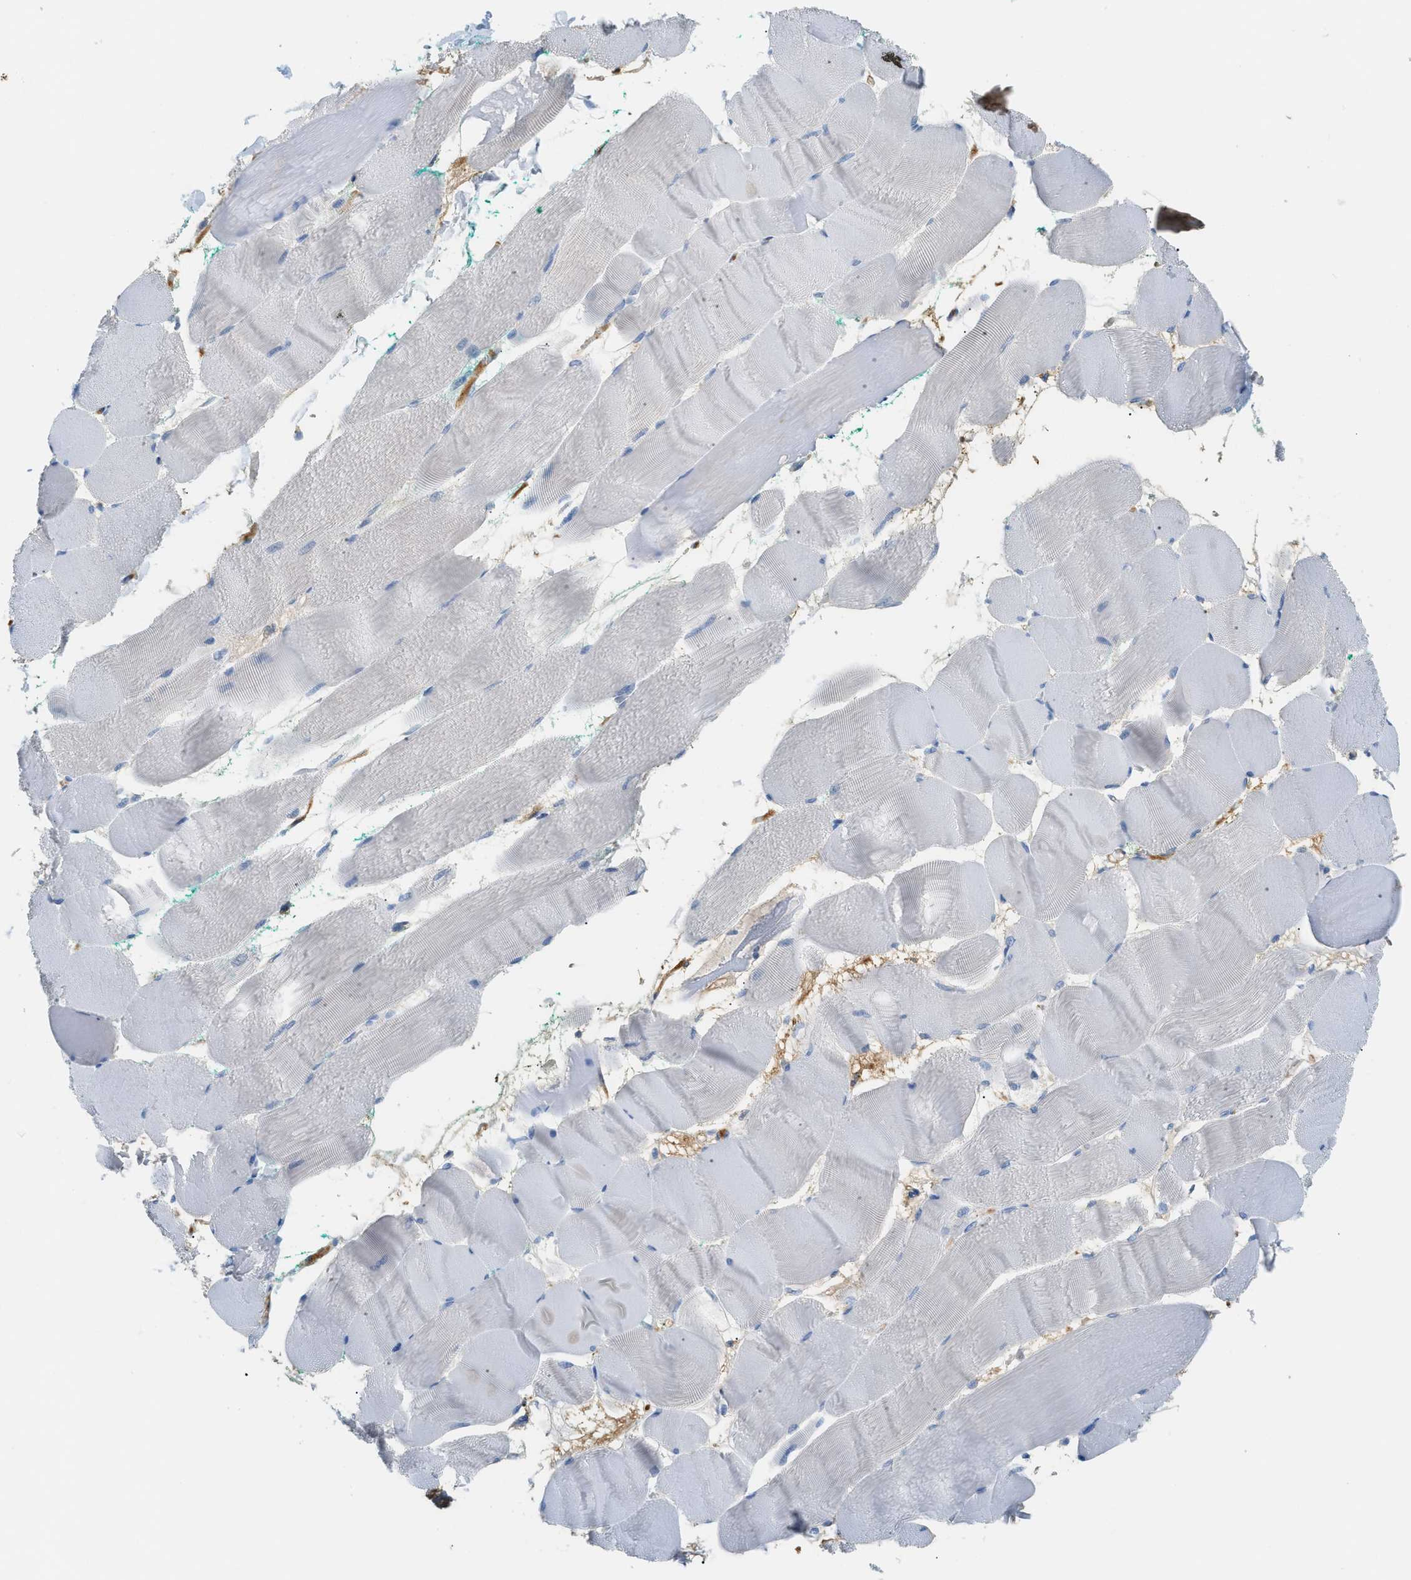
{"staining": {"intensity": "negative", "quantity": "none", "location": "none"}, "tissue": "skeletal muscle", "cell_type": "Myocytes", "image_type": "normal", "snomed": [{"axis": "morphology", "description": "Normal tissue, NOS"}, {"axis": "morphology", "description": "Squamous cell carcinoma, NOS"}, {"axis": "topography", "description": "Skeletal muscle"}], "caption": "Photomicrograph shows no significant protein expression in myocytes of benign skeletal muscle.", "gene": "CFI", "patient": {"sex": "male", "age": 51}}